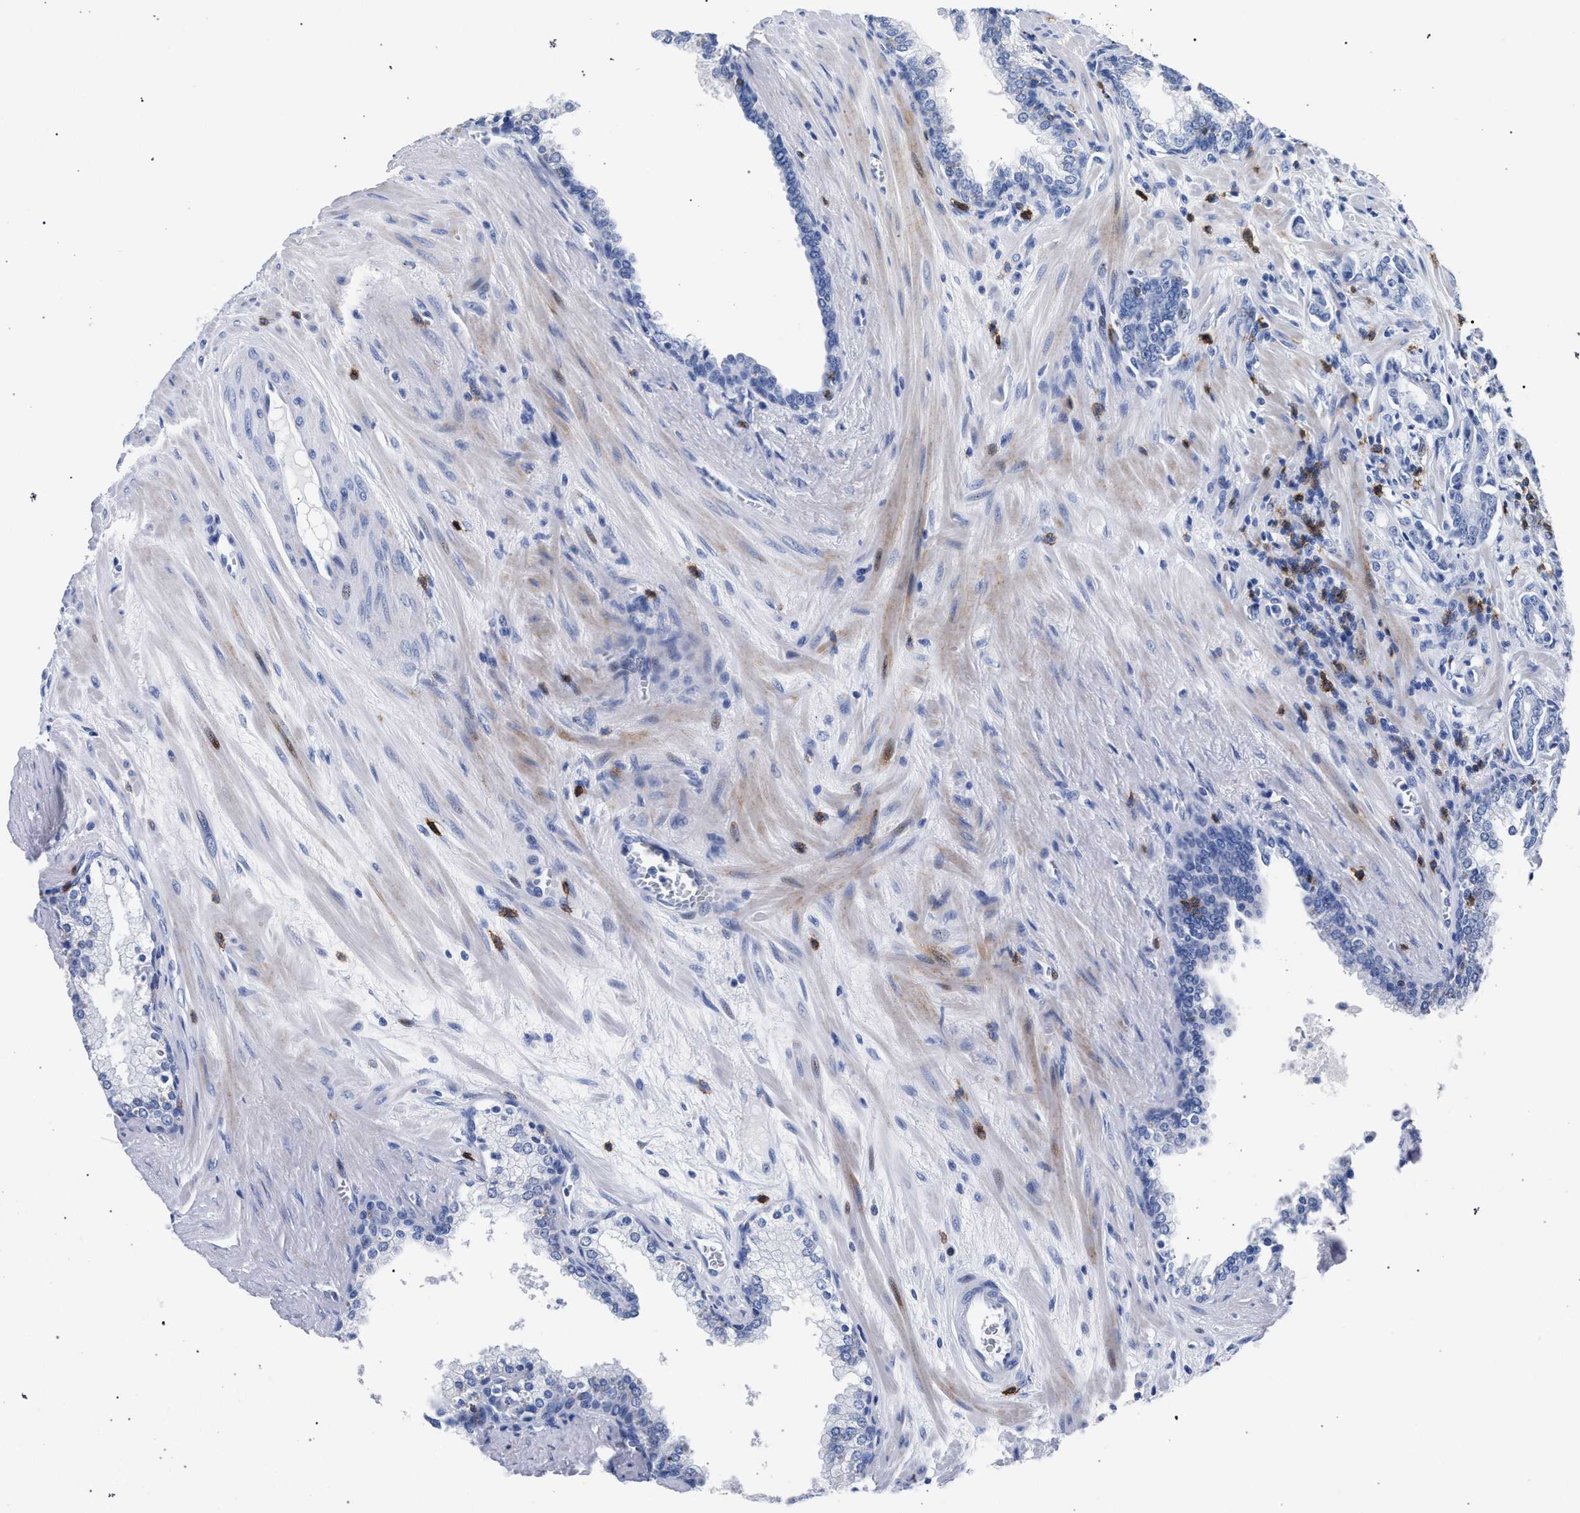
{"staining": {"intensity": "negative", "quantity": "none", "location": "none"}, "tissue": "prostate cancer", "cell_type": "Tumor cells", "image_type": "cancer", "snomed": [{"axis": "morphology", "description": "Adenocarcinoma, Low grade"}, {"axis": "topography", "description": "Prostate"}], "caption": "Immunohistochemistry (IHC) of prostate cancer demonstrates no expression in tumor cells.", "gene": "KLRK1", "patient": {"sex": "male", "age": 58}}